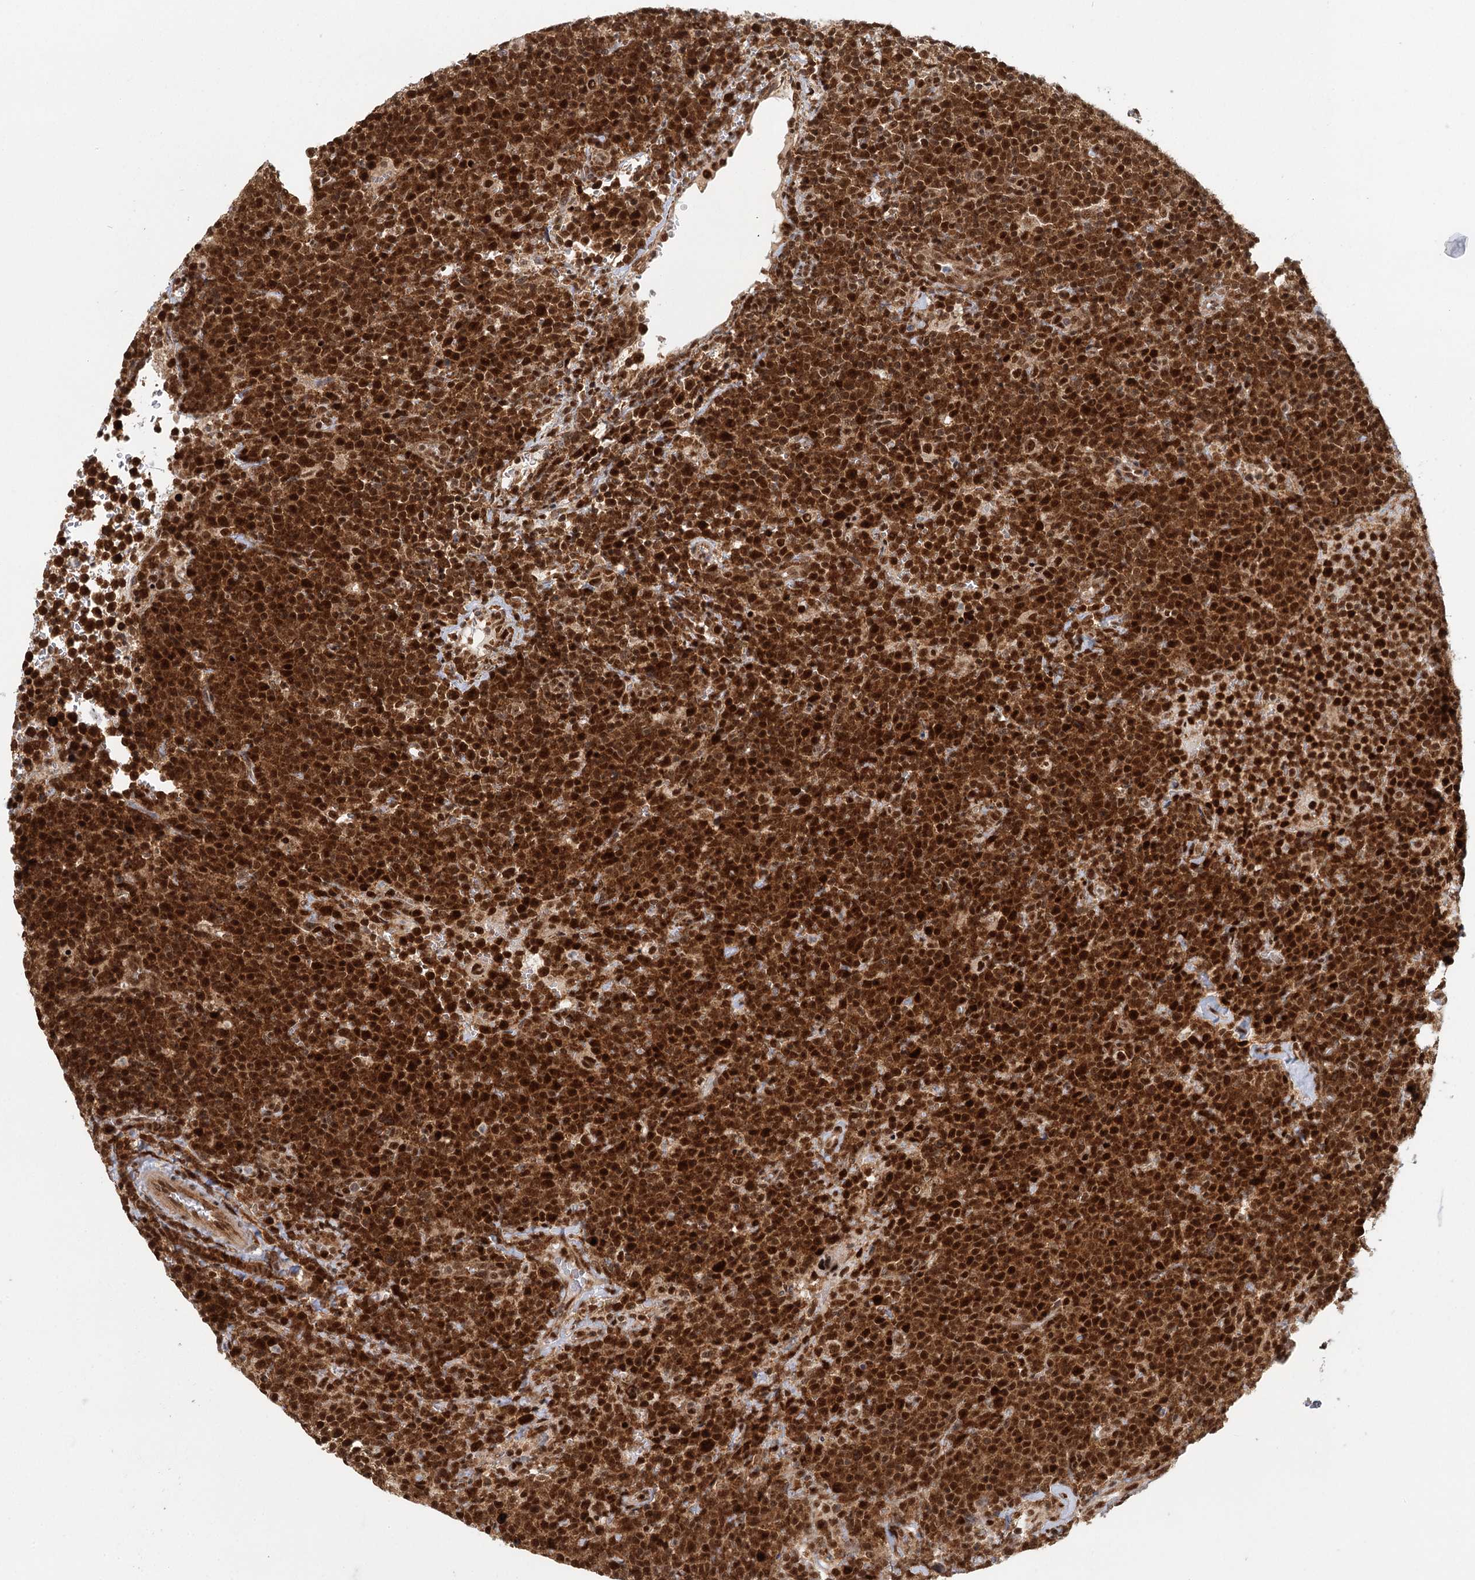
{"staining": {"intensity": "strong", "quantity": ">75%", "location": "cytoplasmic/membranous,nuclear"}, "tissue": "lymphoma", "cell_type": "Tumor cells", "image_type": "cancer", "snomed": [{"axis": "morphology", "description": "Malignant lymphoma, non-Hodgkin's type, High grade"}, {"axis": "topography", "description": "Lymph node"}], "caption": "IHC of malignant lymphoma, non-Hodgkin's type (high-grade) shows high levels of strong cytoplasmic/membranous and nuclear expression in approximately >75% of tumor cells. Nuclei are stained in blue.", "gene": "GPATCH11", "patient": {"sex": "male", "age": 61}}